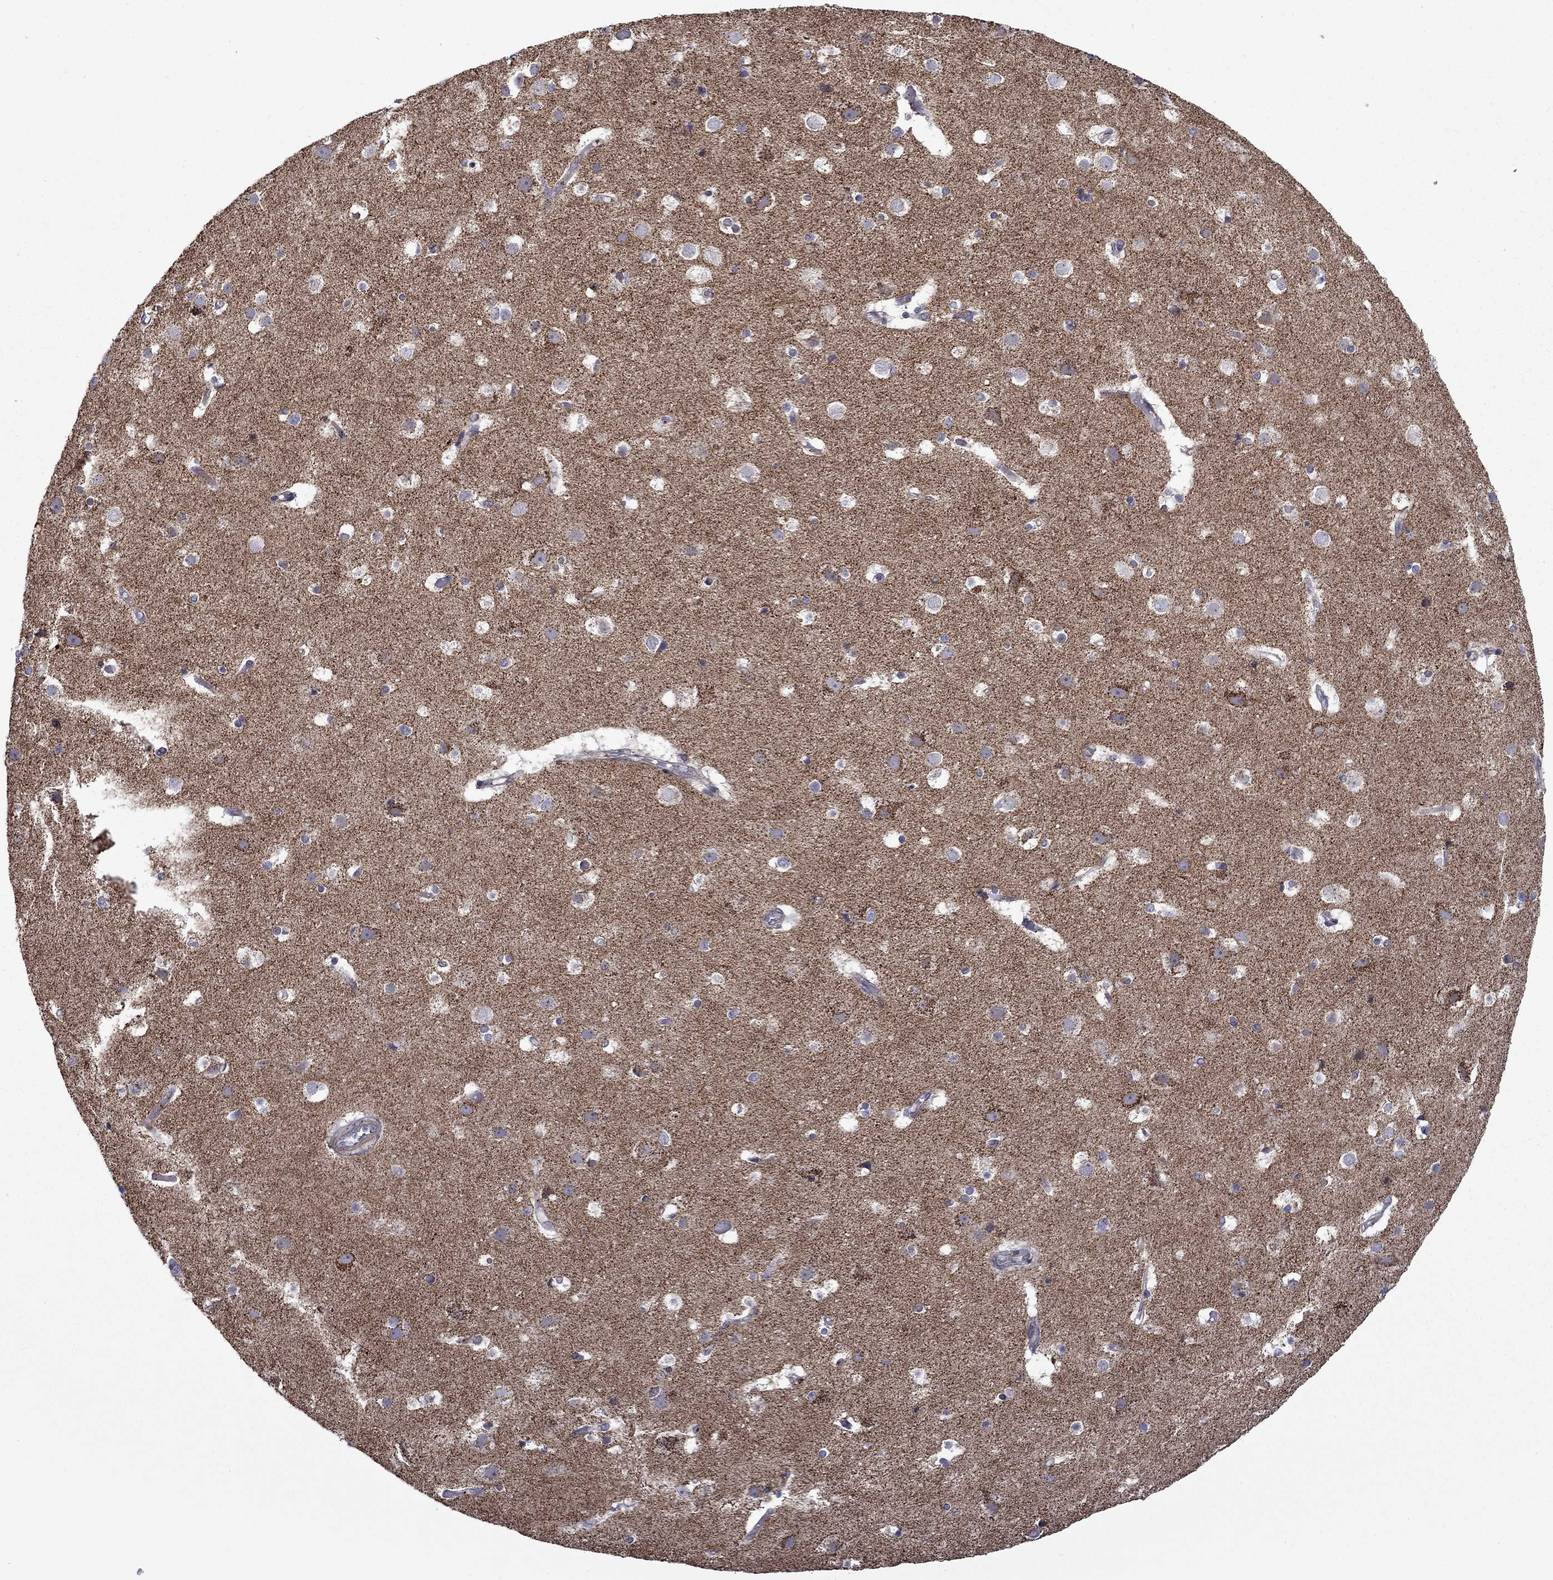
{"staining": {"intensity": "negative", "quantity": "none", "location": "none"}, "tissue": "cerebral cortex", "cell_type": "Endothelial cells", "image_type": "normal", "snomed": [{"axis": "morphology", "description": "Normal tissue, NOS"}, {"axis": "topography", "description": "Cerebral cortex"}], "caption": "An immunohistochemistry (IHC) micrograph of unremarkable cerebral cortex is shown. There is no staining in endothelial cells of cerebral cortex. (DAB (3,3'-diaminobenzidine) immunohistochemistry (IHC), high magnification).", "gene": "DOP1B", "patient": {"sex": "female", "age": 52}}